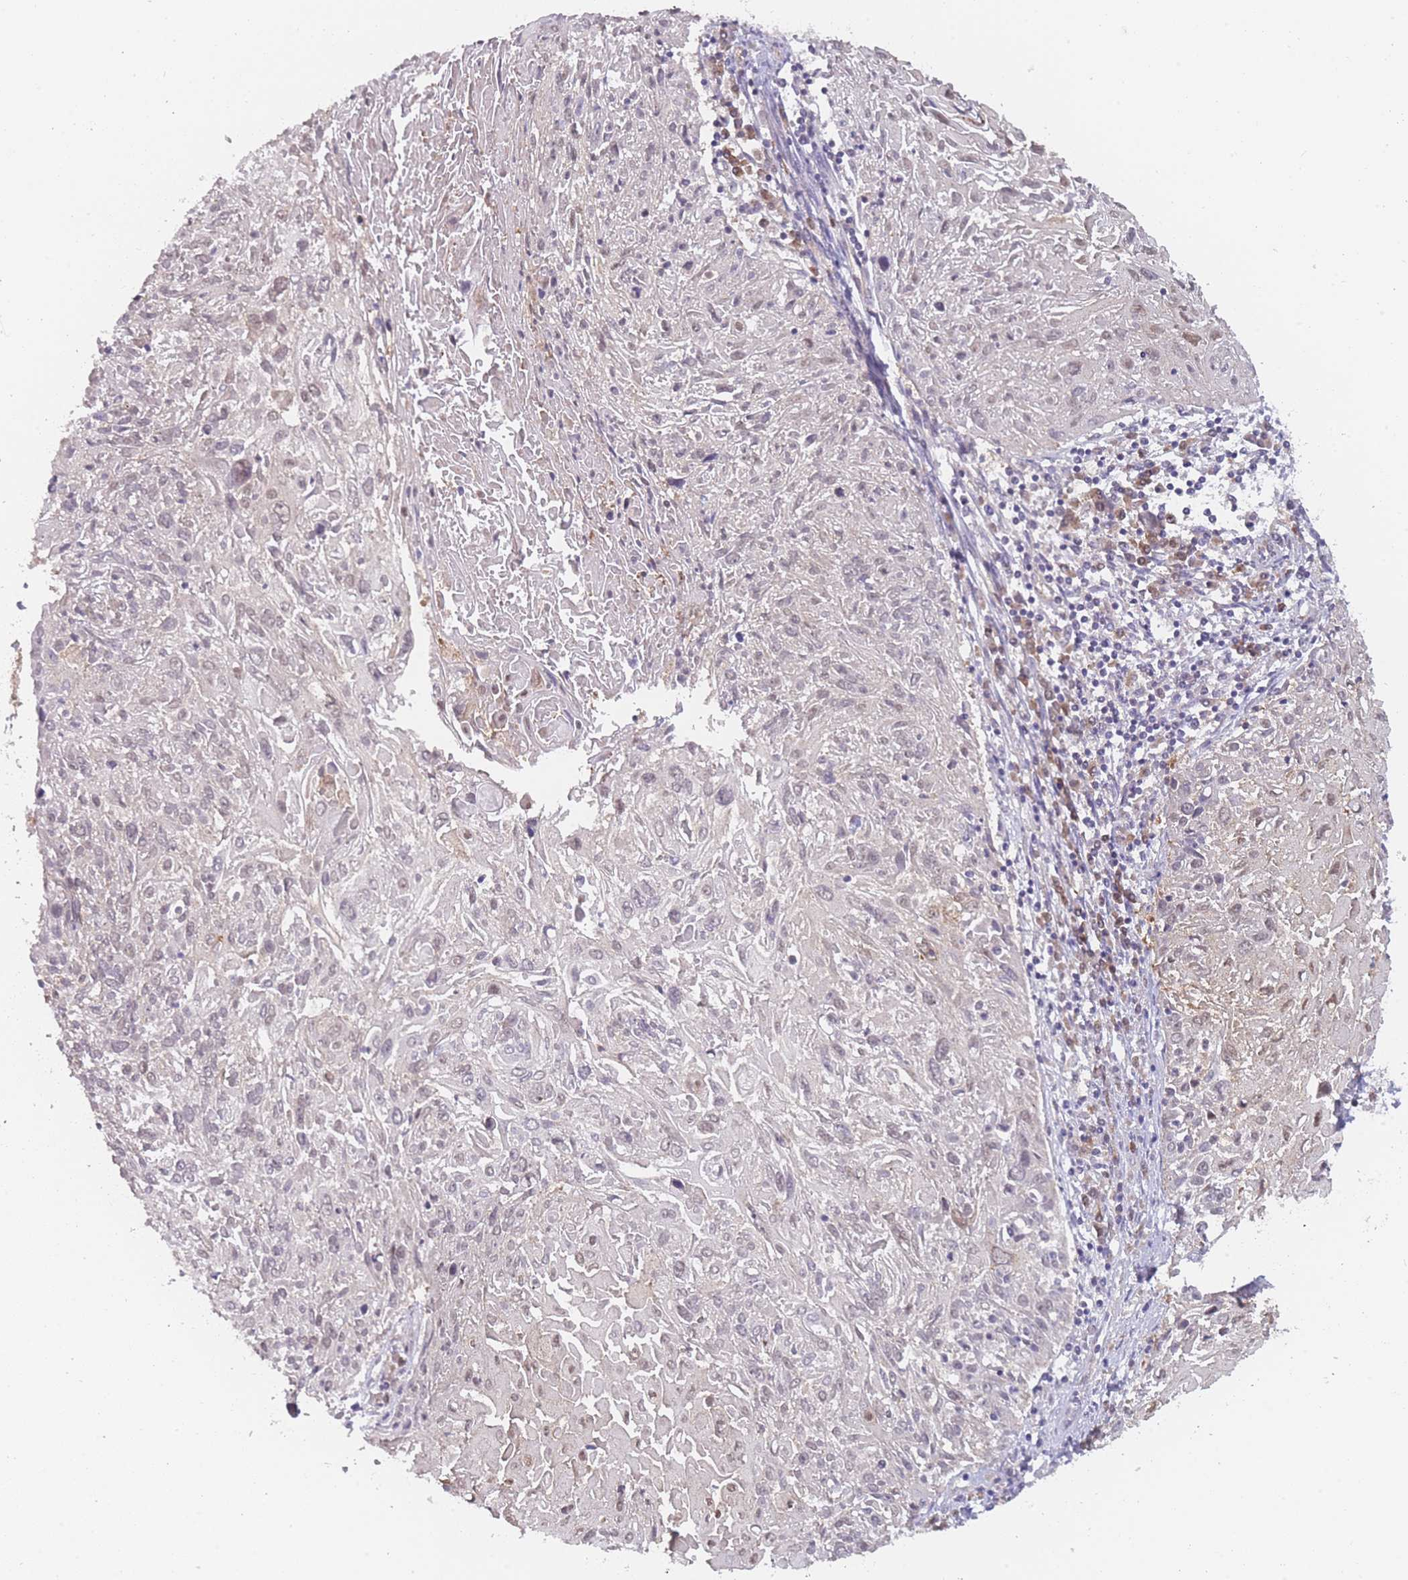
{"staining": {"intensity": "negative", "quantity": "none", "location": "none"}, "tissue": "cervical cancer", "cell_type": "Tumor cells", "image_type": "cancer", "snomed": [{"axis": "morphology", "description": "Squamous cell carcinoma, NOS"}, {"axis": "topography", "description": "Cervix"}], "caption": "An immunohistochemistry (IHC) photomicrograph of squamous cell carcinoma (cervical) is shown. There is no staining in tumor cells of squamous cell carcinoma (cervical).", "gene": "MRI1", "patient": {"sex": "female", "age": 51}}